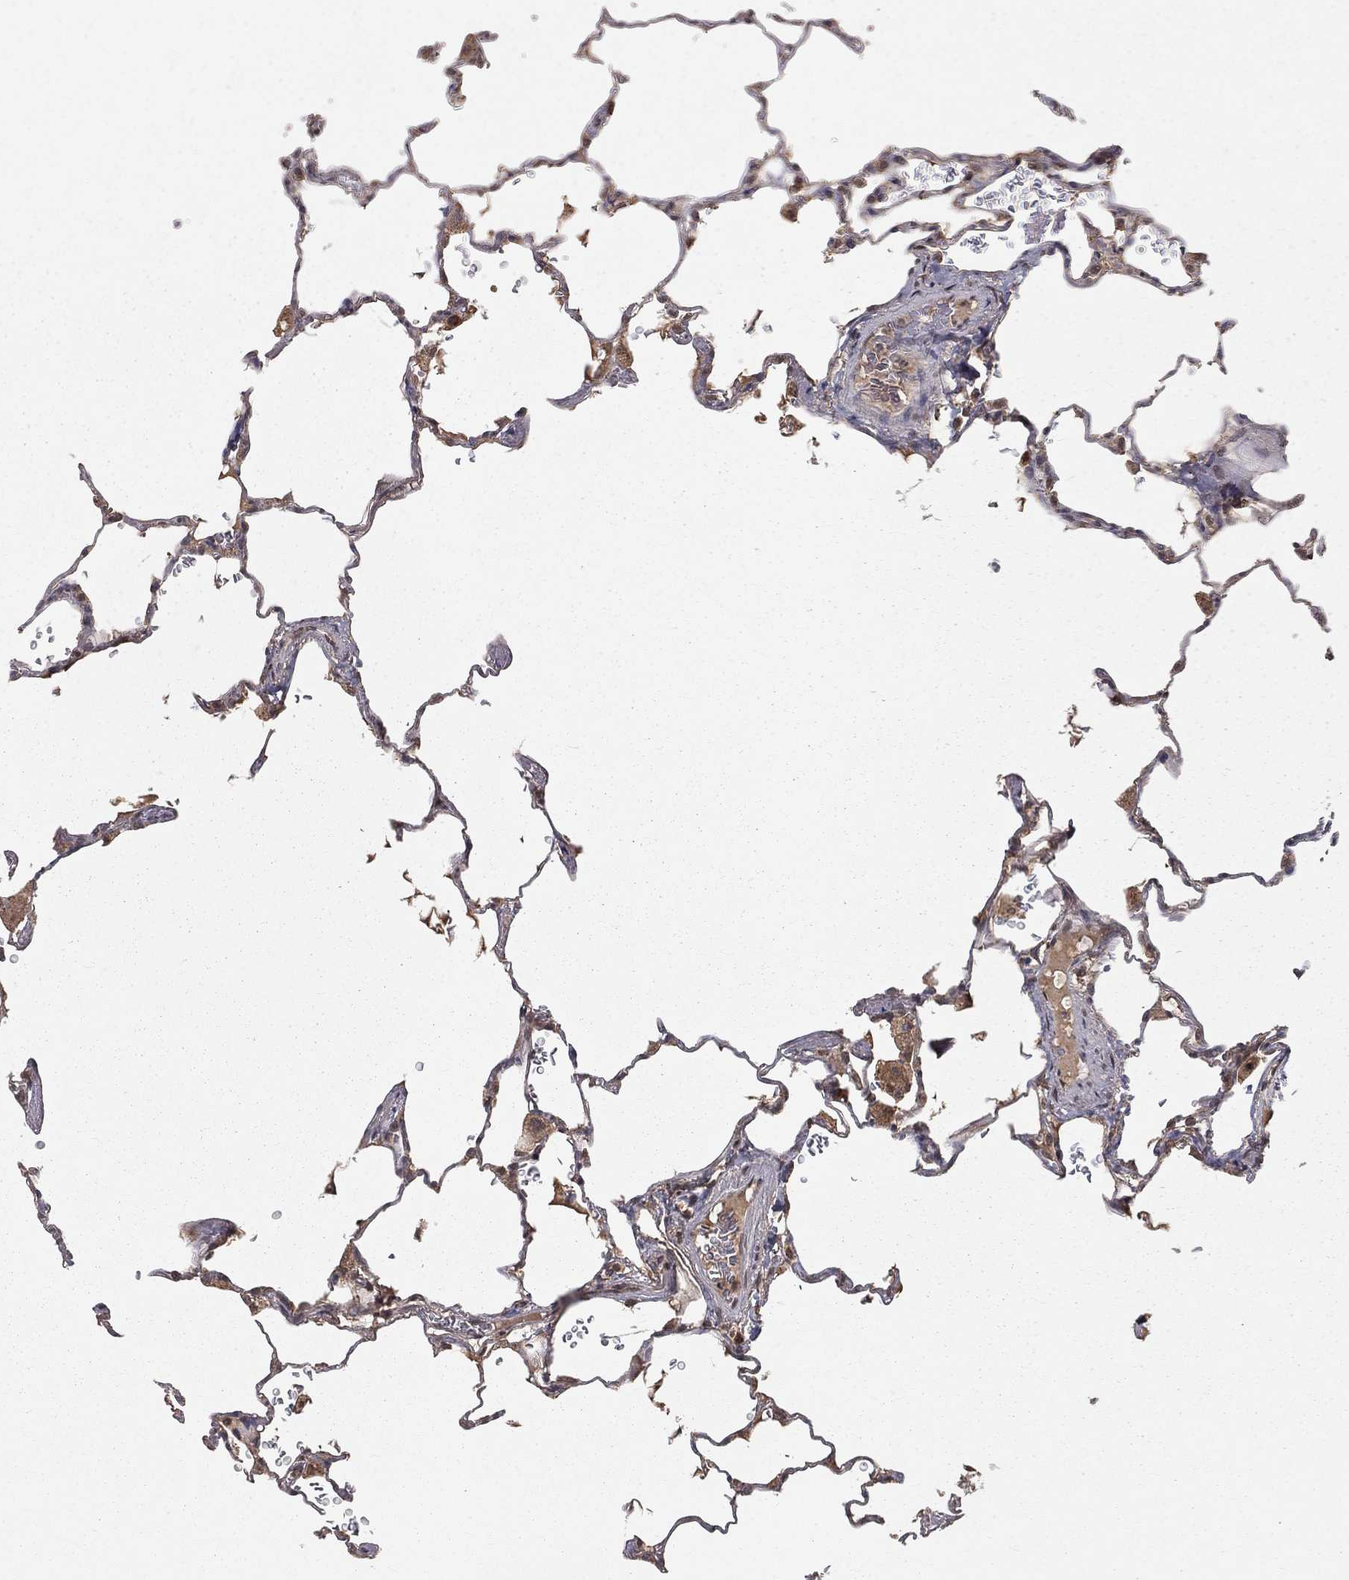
{"staining": {"intensity": "negative", "quantity": "none", "location": "none"}, "tissue": "lung", "cell_type": "Alveolar cells", "image_type": "normal", "snomed": [{"axis": "morphology", "description": "Normal tissue, NOS"}, {"axis": "morphology", "description": "Adenocarcinoma, metastatic, NOS"}, {"axis": "topography", "description": "Lung"}], "caption": "Immunohistochemical staining of unremarkable lung reveals no significant positivity in alveolar cells. (DAB (3,3'-diaminobenzidine) immunohistochemistry visualized using brightfield microscopy, high magnification).", "gene": "ZDHHC15", "patient": {"sex": "male", "age": 45}}